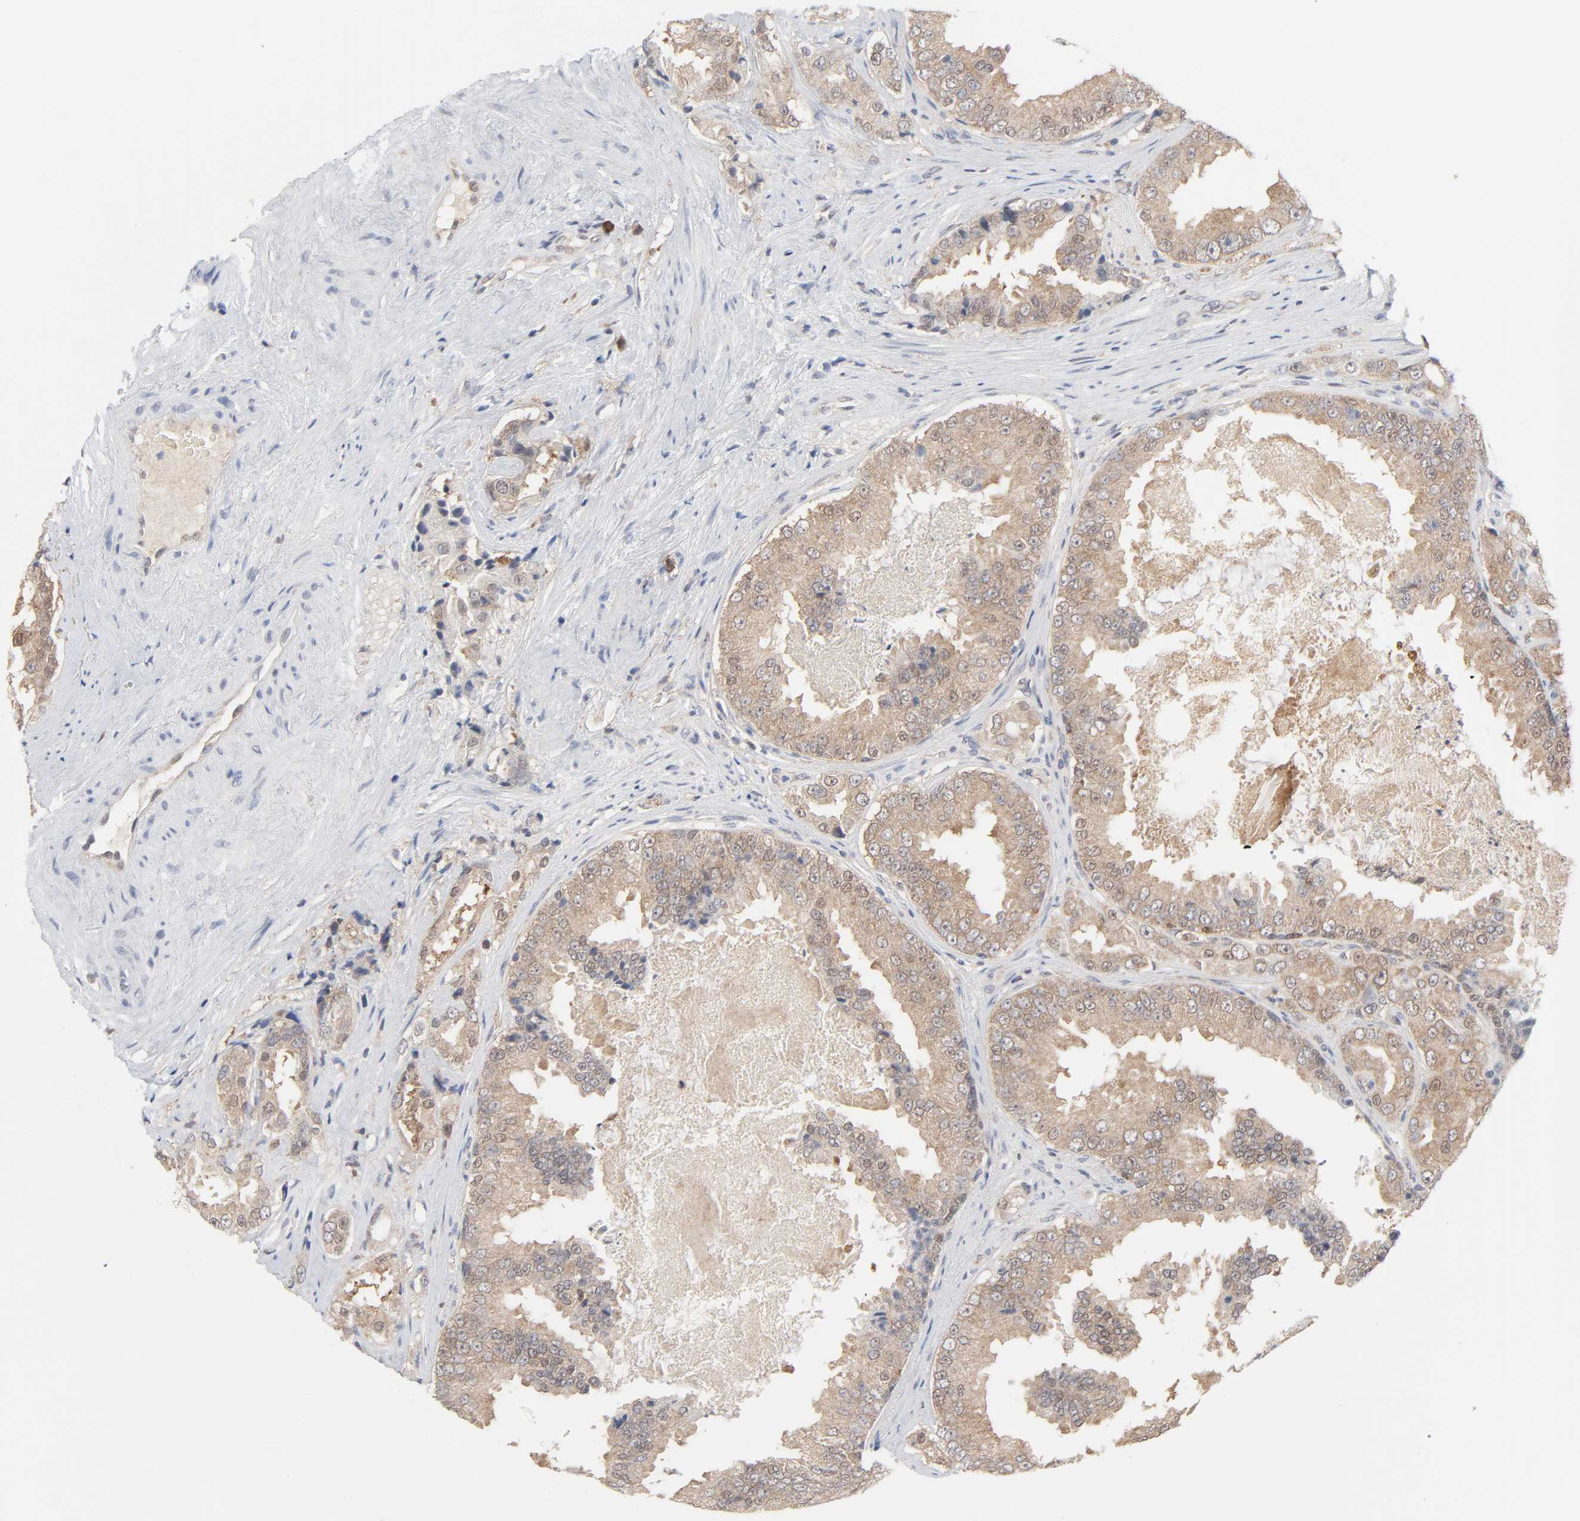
{"staining": {"intensity": "weak", "quantity": ">75%", "location": "cytoplasmic/membranous"}, "tissue": "prostate cancer", "cell_type": "Tumor cells", "image_type": "cancer", "snomed": [{"axis": "morphology", "description": "Adenocarcinoma, High grade"}, {"axis": "topography", "description": "Prostate"}], "caption": "Protein staining of prostate cancer tissue exhibits weak cytoplasmic/membranous expression in about >75% of tumor cells.", "gene": "PRDX1", "patient": {"sex": "male", "age": 73}}